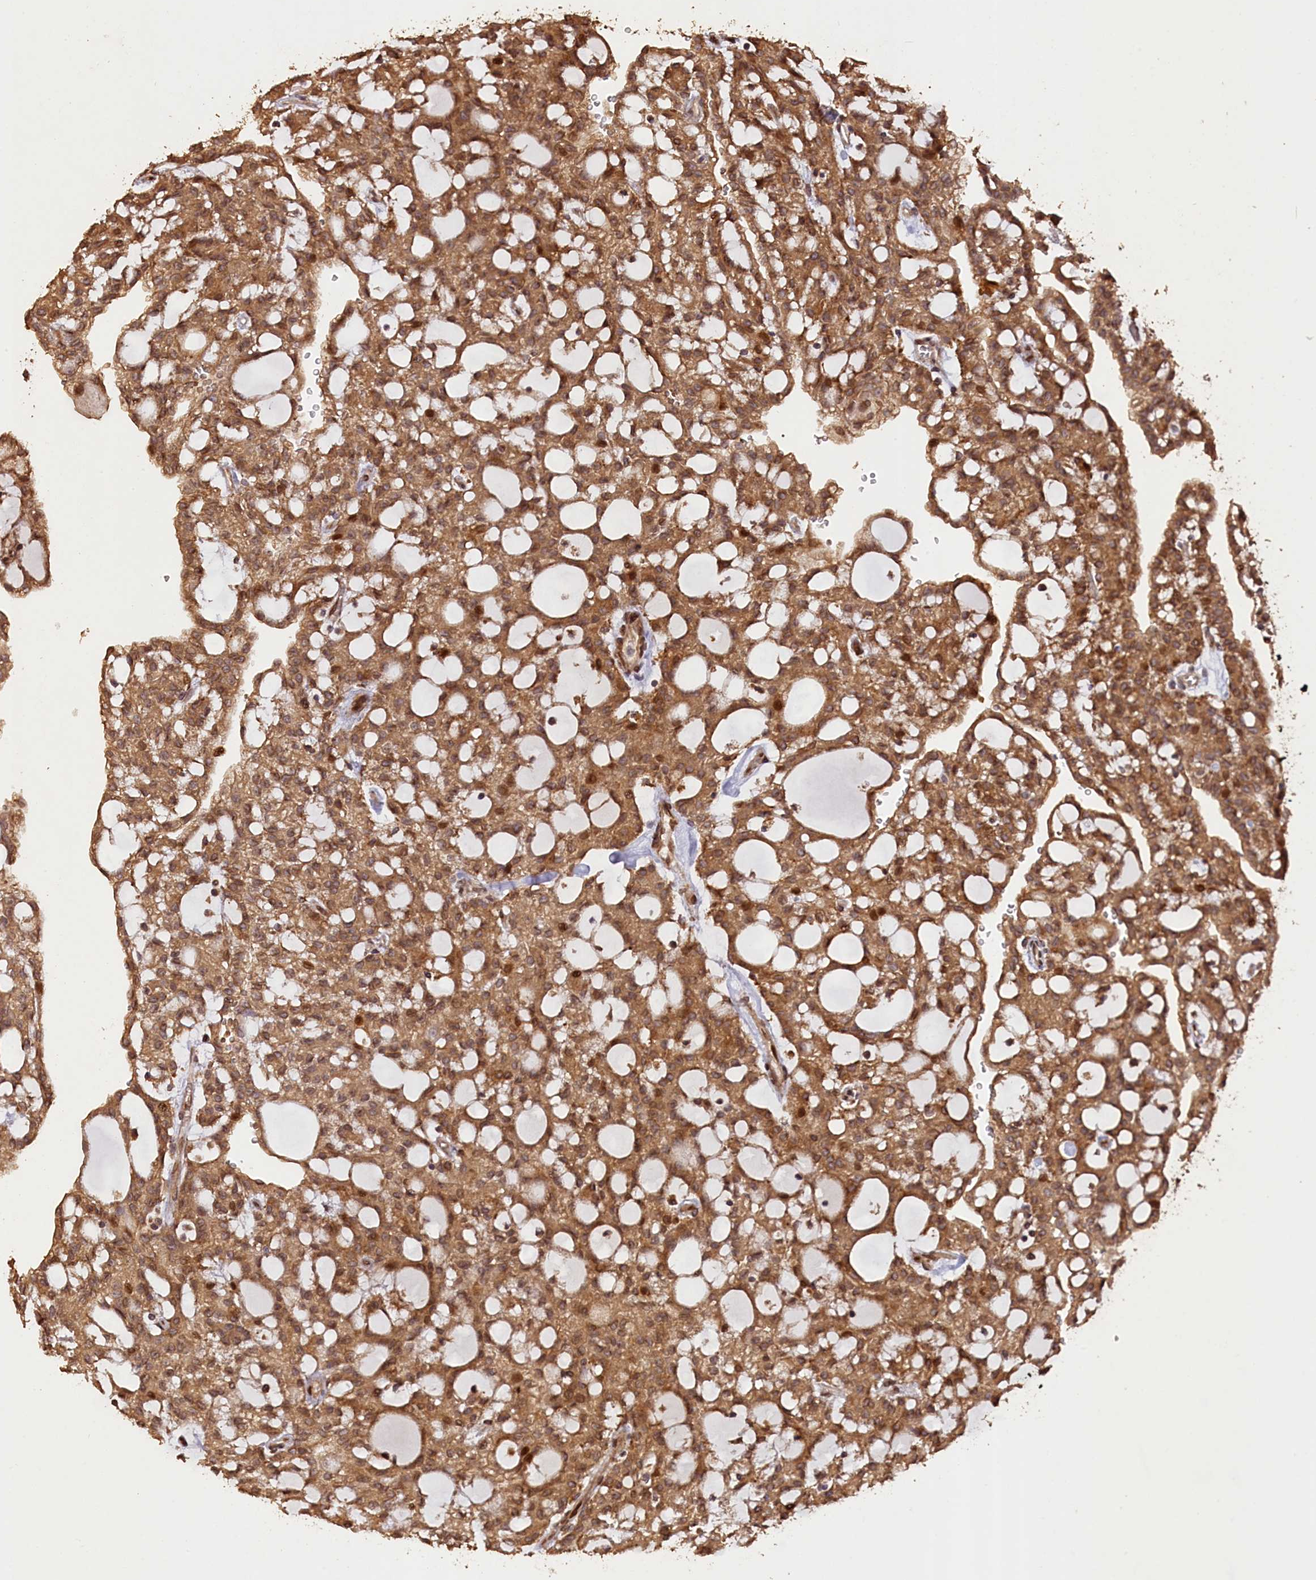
{"staining": {"intensity": "moderate", "quantity": ">75%", "location": "cytoplasmic/membranous,nuclear"}, "tissue": "renal cancer", "cell_type": "Tumor cells", "image_type": "cancer", "snomed": [{"axis": "morphology", "description": "Adenocarcinoma, NOS"}, {"axis": "topography", "description": "Kidney"}], "caption": "The histopathology image reveals immunohistochemical staining of adenocarcinoma (renal). There is moderate cytoplasmic/membranous and nuclear expression is seen in about >75% of tumor cells.", "gene": "SLC38A7", "patient": {"sex": "male", "age": 63}}